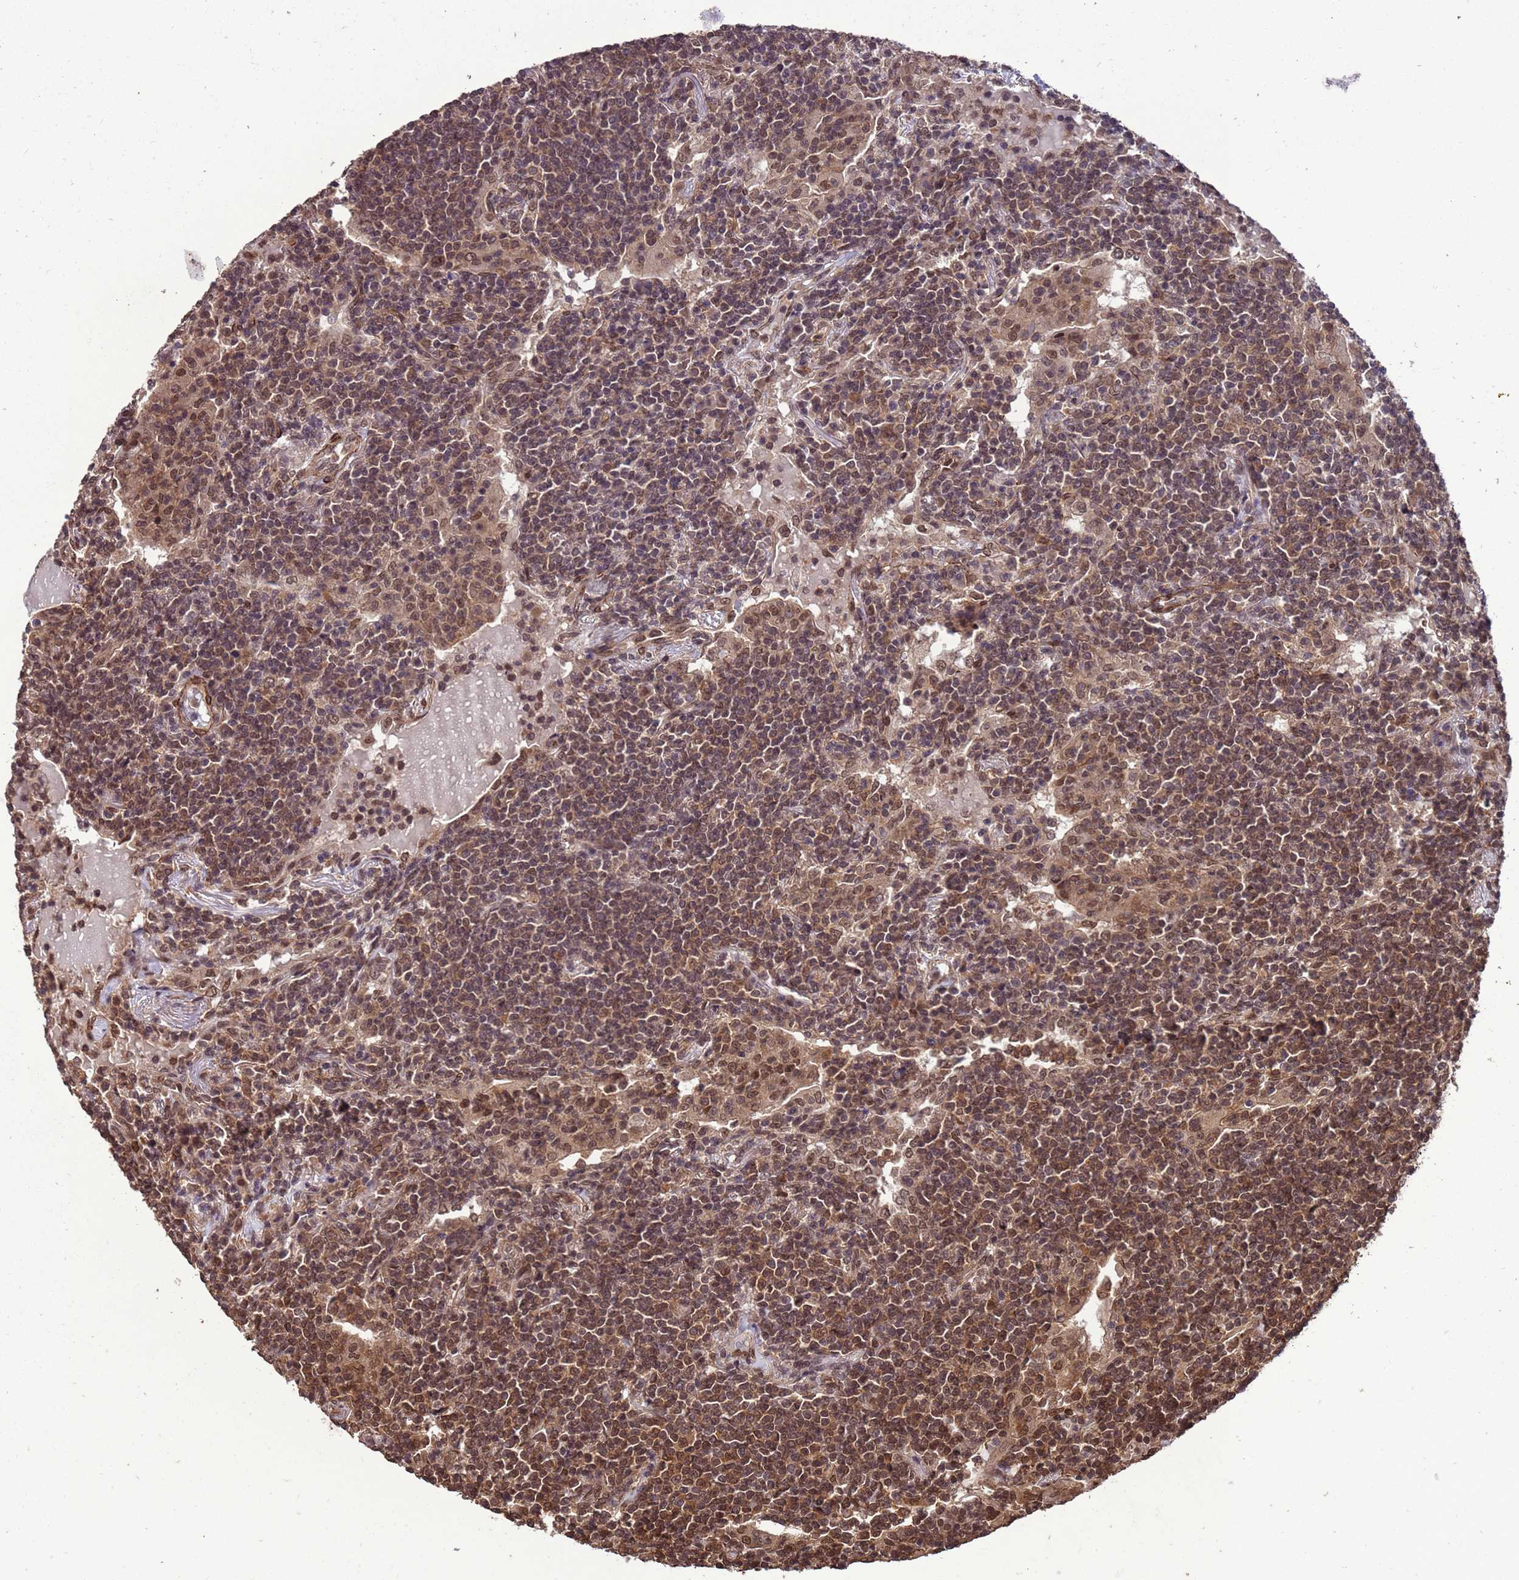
{"staining": {"intensity": "moderate", "quantity": ">75%", "location": "cytoplasmic/membranous,nuclear"}, "tissue": "lymphoma", "cell_type": "Tumor cells", "image_type": "cancer", "snomed": [{"axis": "morphology", "description": "Malignant lymphoma, non-Hodgkin's type, Low grade"}, {"axis": "topography", "description": "Lung"}], "caption": "Protein staining reveals moderate cytoplasmic/membranous and nuclear expression in about >75% of tumor cells in lymphoma.", "gene": "VSTM4", "patient": {"sex": "female", "age": 71}}